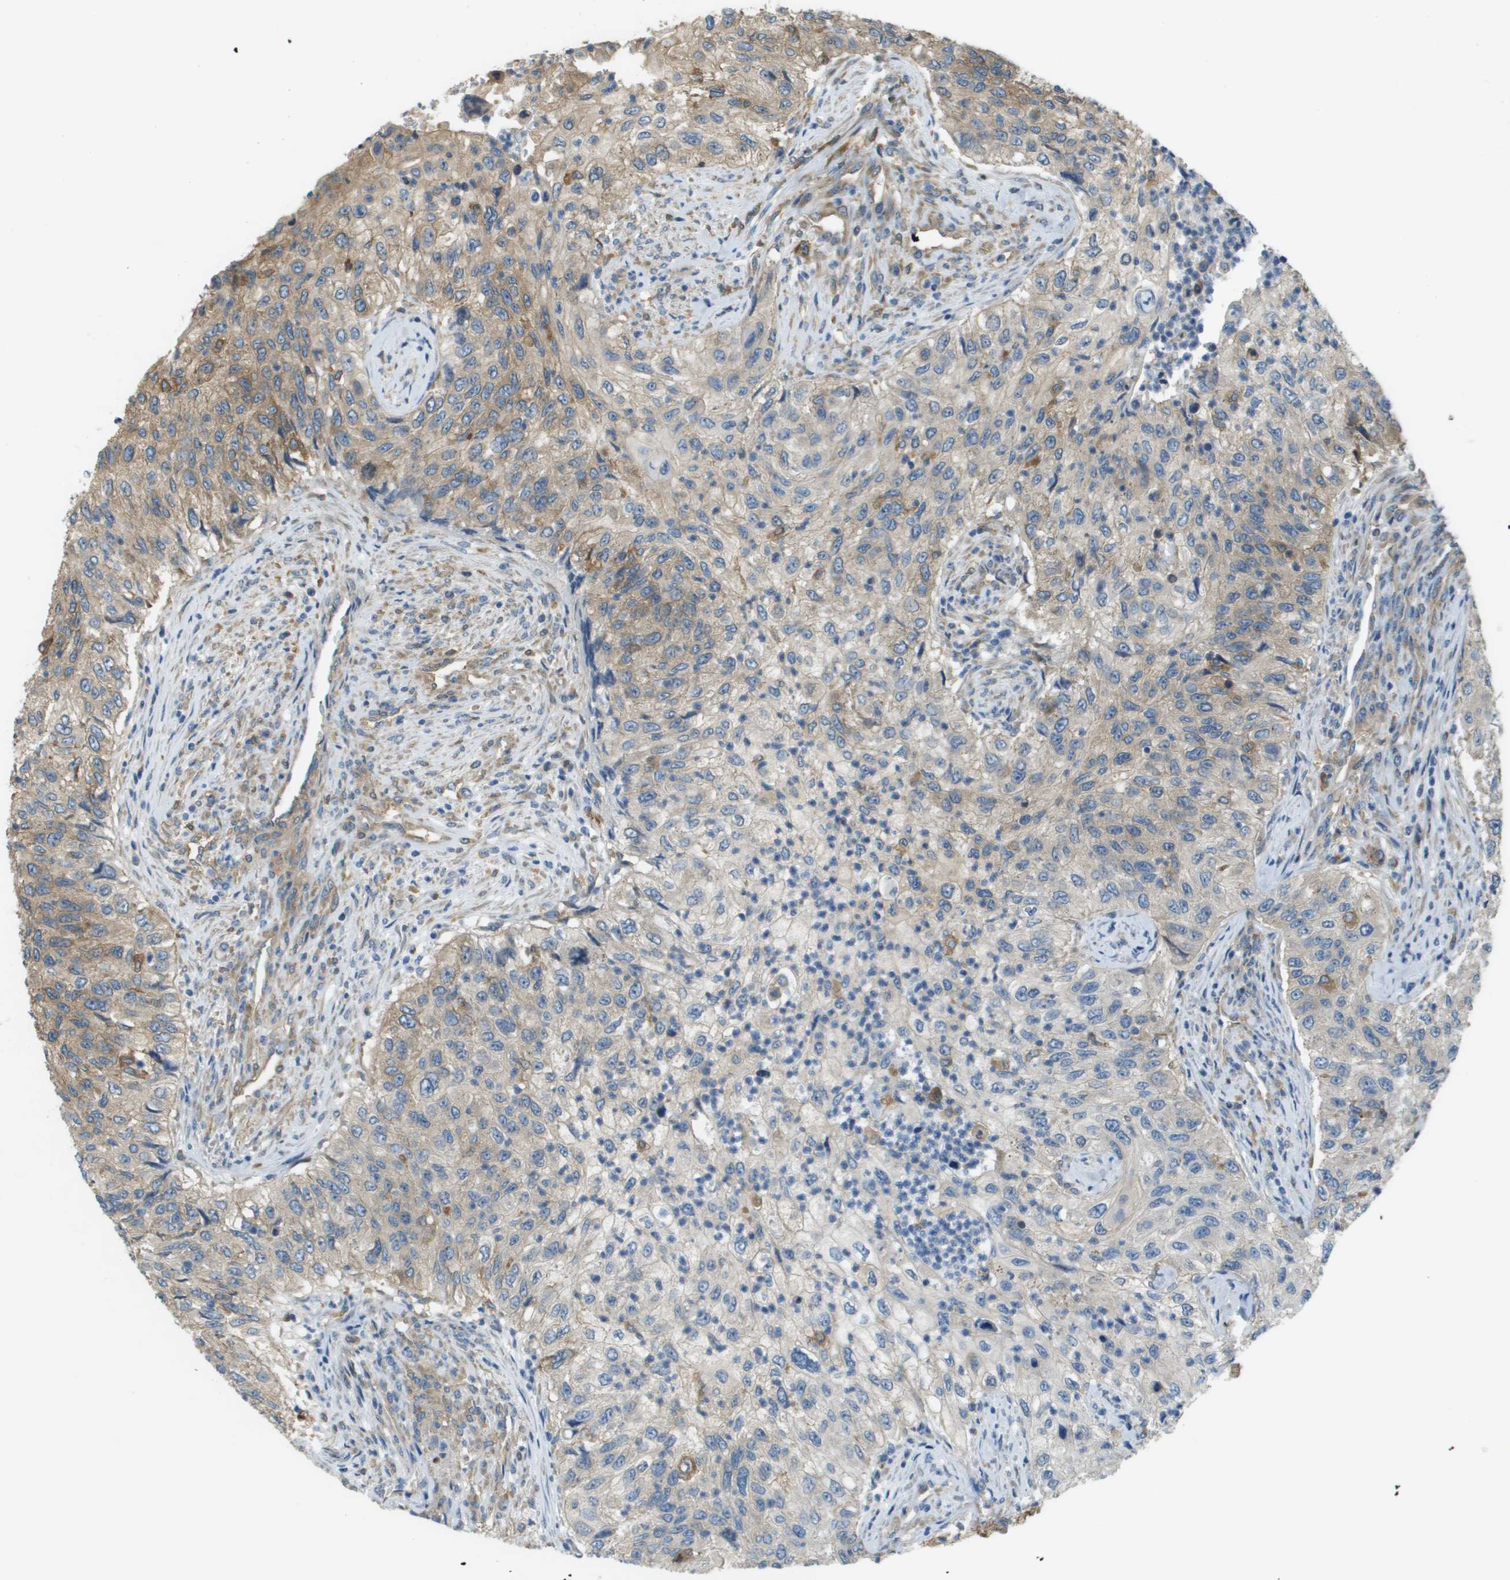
{"staining": {"intensity": "moderate", "quantity": "<25%", "location": "cytoplasmic/membranous"}, "tissue": "urothelial cancer", "cell_type": "Tumor cells", "image_type": "cancer", "snomed": [{"axis": "morphology", "description": "Urothelial carcinoma, High grade"}, {"axis": "topography", "description": "Urinary bladder"}], "caption": "This is a micrograph of immunohistochemistry (IHC) staining of urothelial carcinoma (high-grade), which shows moderate staining in the cytoplasmic/membranous of tumor cells.", "gene": "CORO1B", "patient": {"sex": "female", "age": 60}}